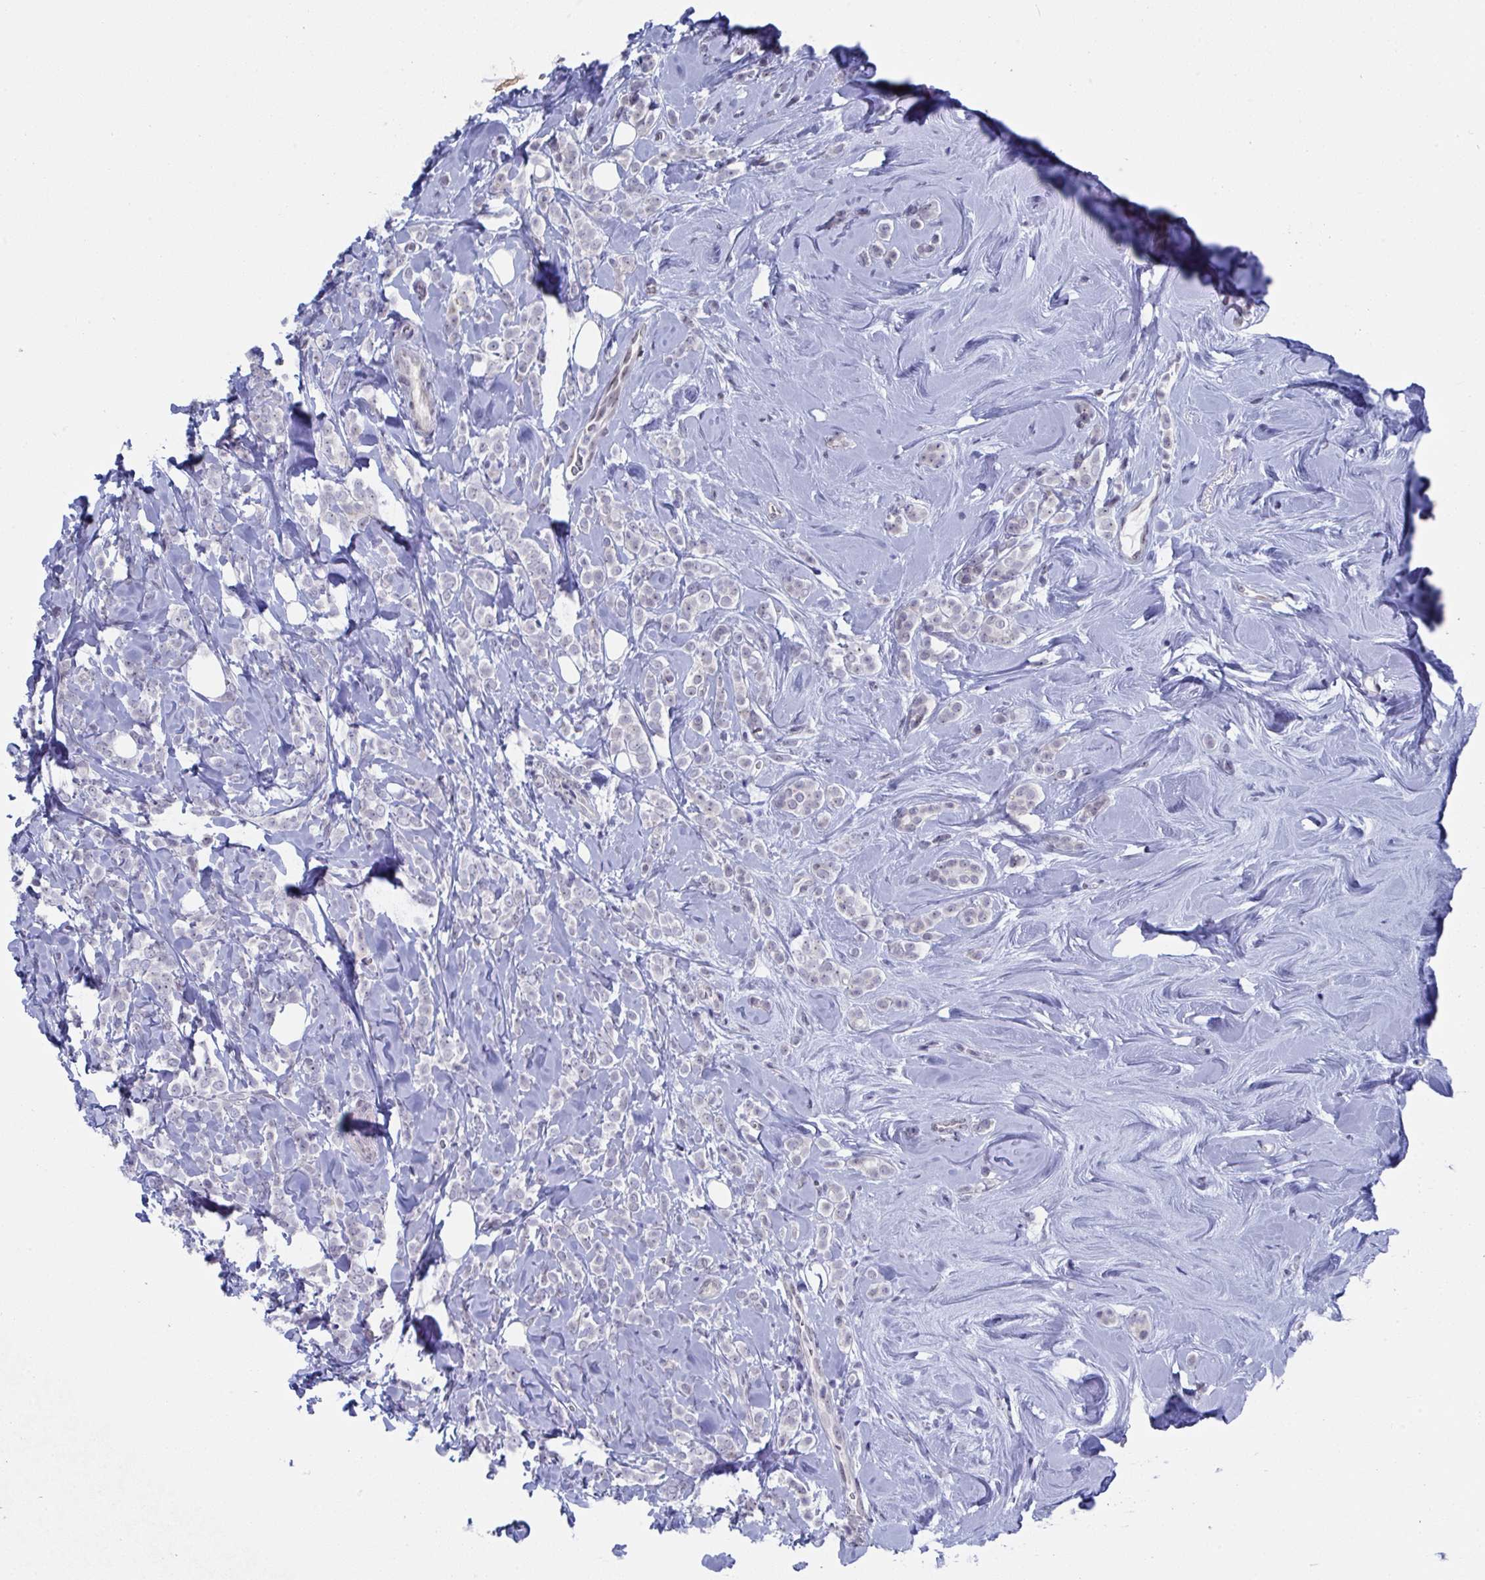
{"staining": {"intensity": "negative", "quantity": "none", "location": "none"}, "tissue": "breast cancer", "cell_type": "Tumor cells", "image_type": "cancer", "snomed": [{"axis": "morphology", "description": "Lobular carcinoma"}, {"axis": "topography", "description": "Breast"}], "caption": "Immunohistochemistry (IHC) image of human lobular carcinoma (breast) stained for a protein (brown), which reveals no expression in tumor cells.", "gene": "MFSD4A", "patient": {"sex": "female", "age": 49}}